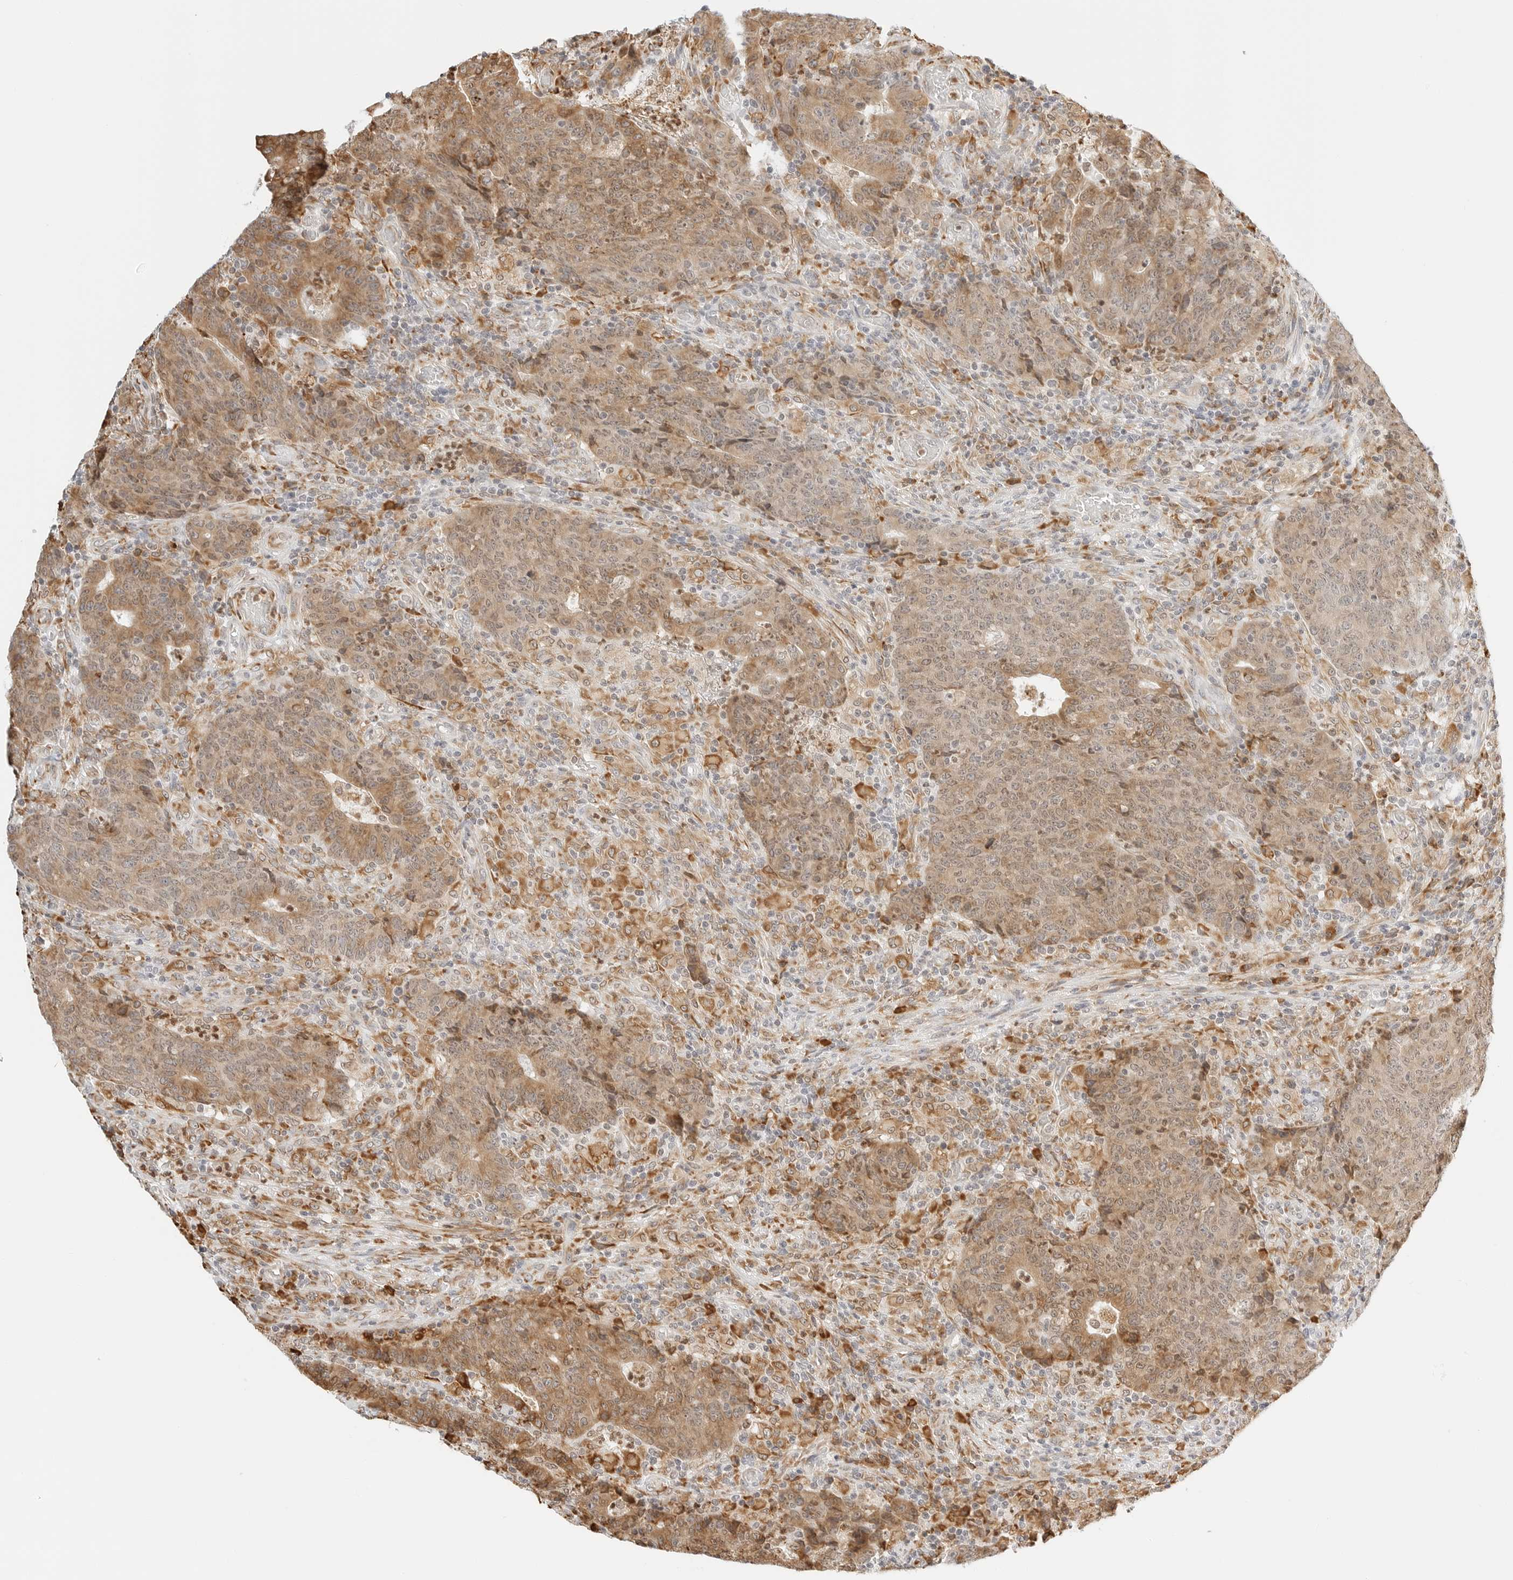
{"staining": {"intensity": "moderate", "quantity": ">75%", "location": "cytoplasmic/membranous"}, "tissue": "colorectal cancer", "cell_type": "Tumor cells", "image_type": "cancer", "snomed": [{"axis": "morphology", "description": "Adenocarcinoma, NOS"}, {"axis": "topography", "description": "Colon"}], "caption": "Immunohistochemistry image of neoplastic tissue: human adenocarcinoma (colorectal) stained using IHC displays medium levels of moderate protein expression localized specifically in the cytoplasmic/membranous of tumor cells, appearing as a cytoplasmic/membranous brown color.", "gene": "THEM4", "patient": {"sex": "female", "age": 75}}